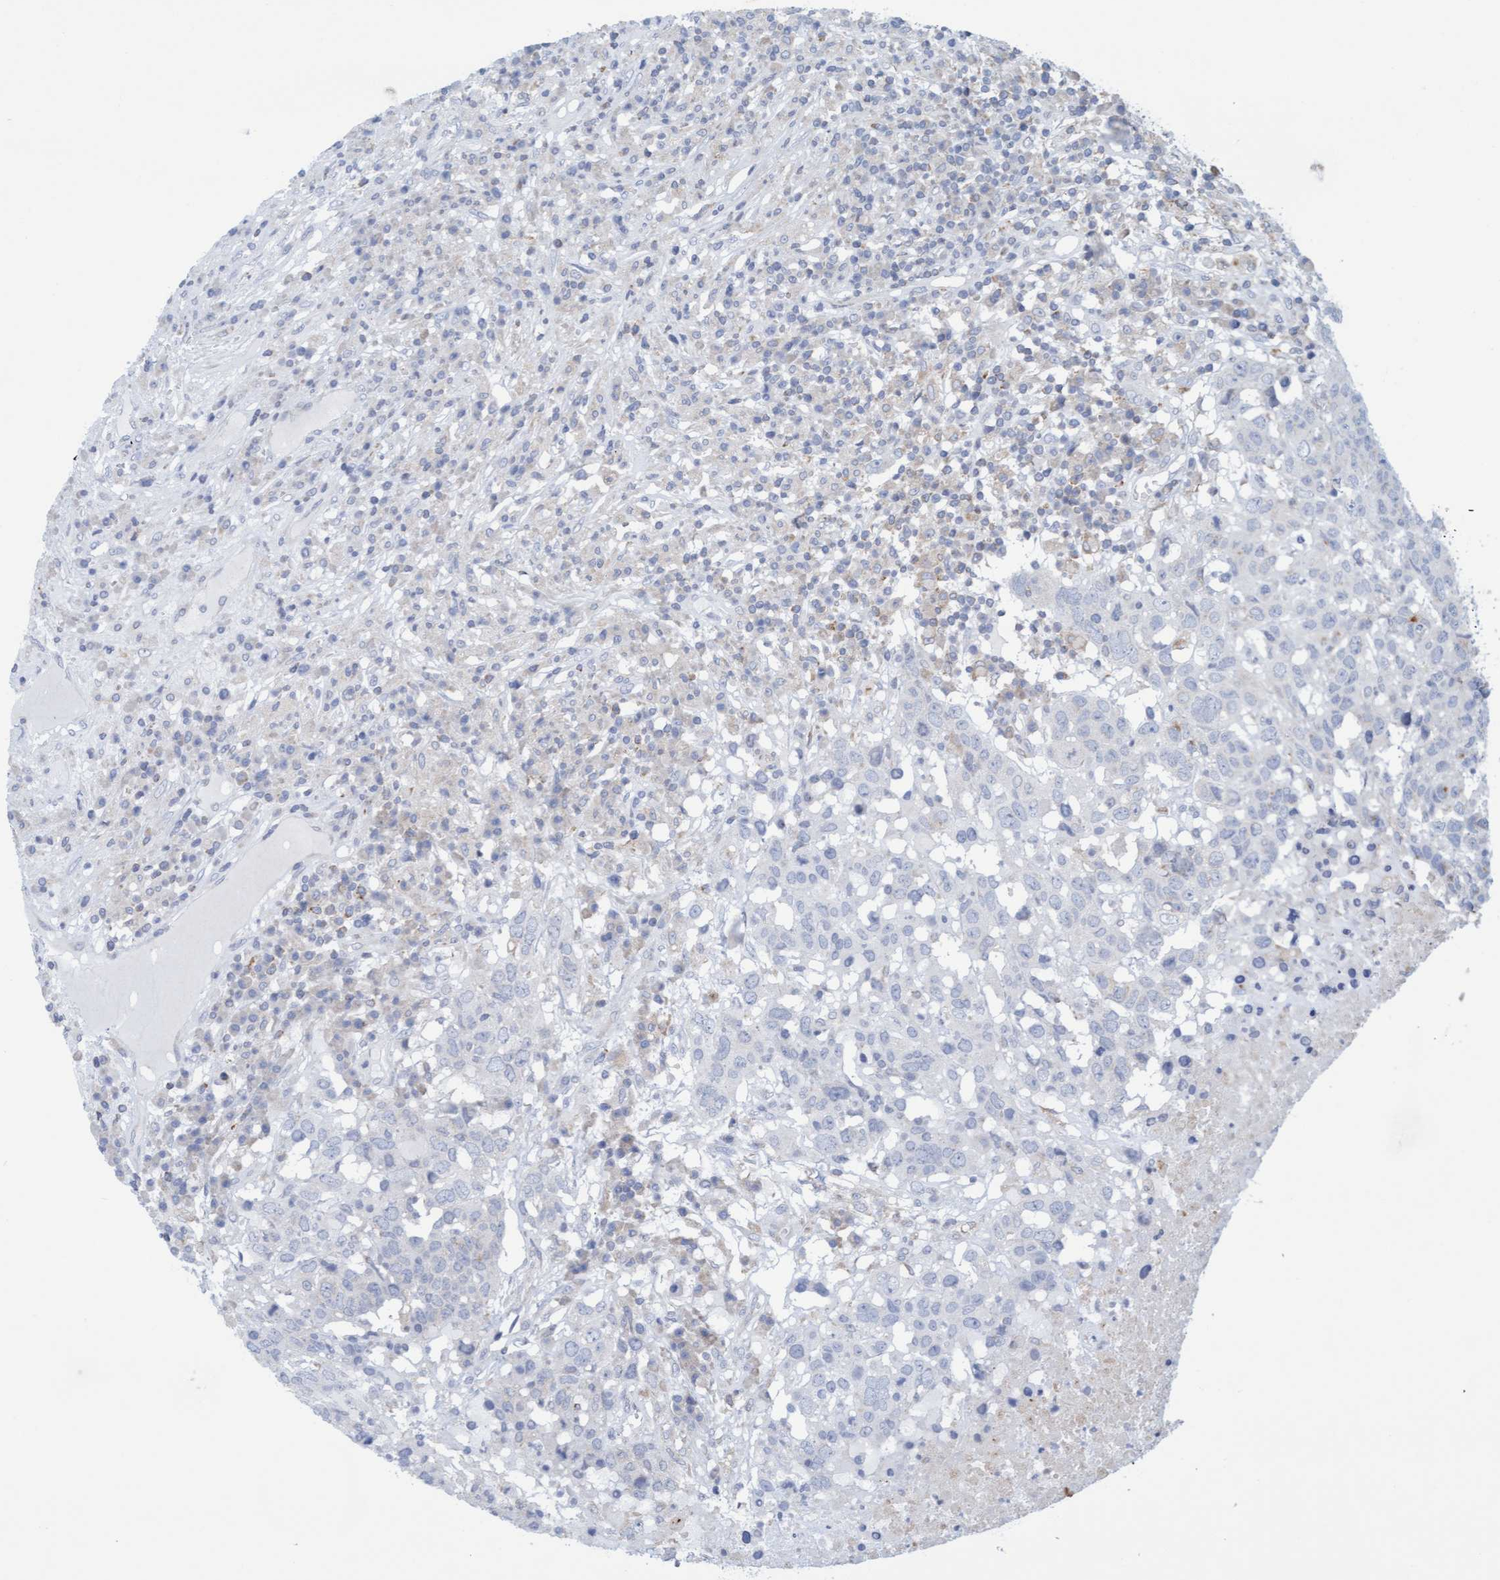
{"staining": {"intensity": "negative", "quantity": "none", "location": "none"}, "tissue": "head and neck cancer", "cell_type": "Tumor cells", "image_type": "cancer", "snomed": [{"axis": "morphology", "description": "Squamous cell carcinoma, NOS"}, {"axis": "topography", "description": "Head-Neck"}], "caption": "A high-resolution histopathology image shows immunohistochemistry (IHC) staining of head and neck cancer (squamous cell carcinoma), which reveals no significant positivity in tumor cells.", "gene": "SLC28A3", "patient": {"sex": "male", "age": 66}}